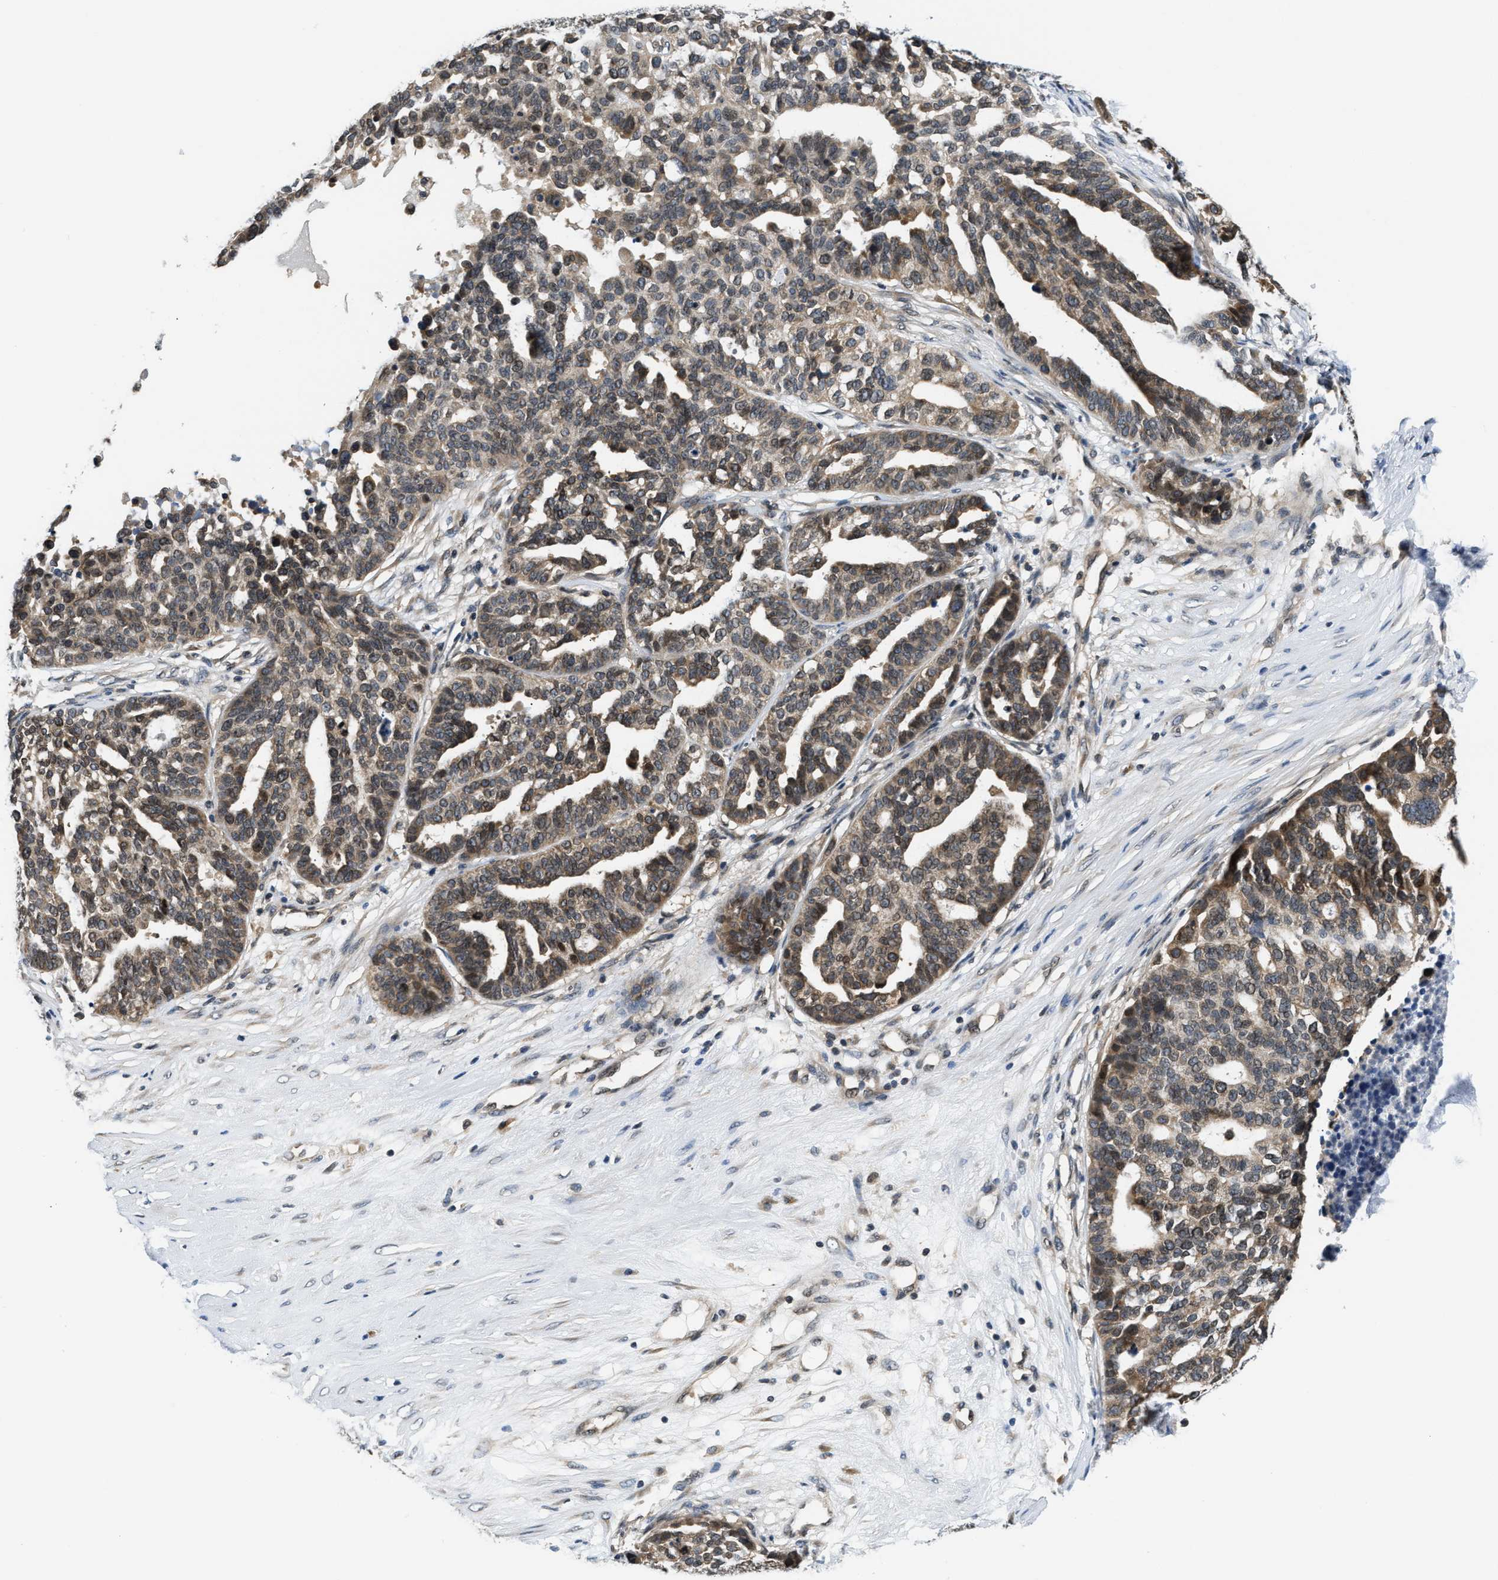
{"staining": {"intensity": "moderate", "quantity": ">75%", "location": "cytoplasmic/membranous"}, "tissue": "ovarian cancer", "cell_type": "Tumor cells", "image_type": "cancer", "snomed": [{"axis": "morphology", "description": "Cystadenocarcinoma, serous, NOS"}, {"axis": "topography", "description": "Ovary"}], "caption": "IHC of human ovarian cancer displays medium levels of moderate cytoplasmic/membranous staining in approximately >75% of tumor cells.", "gene": "RAB29", "patient": {"sex": "female", "age": 59}}